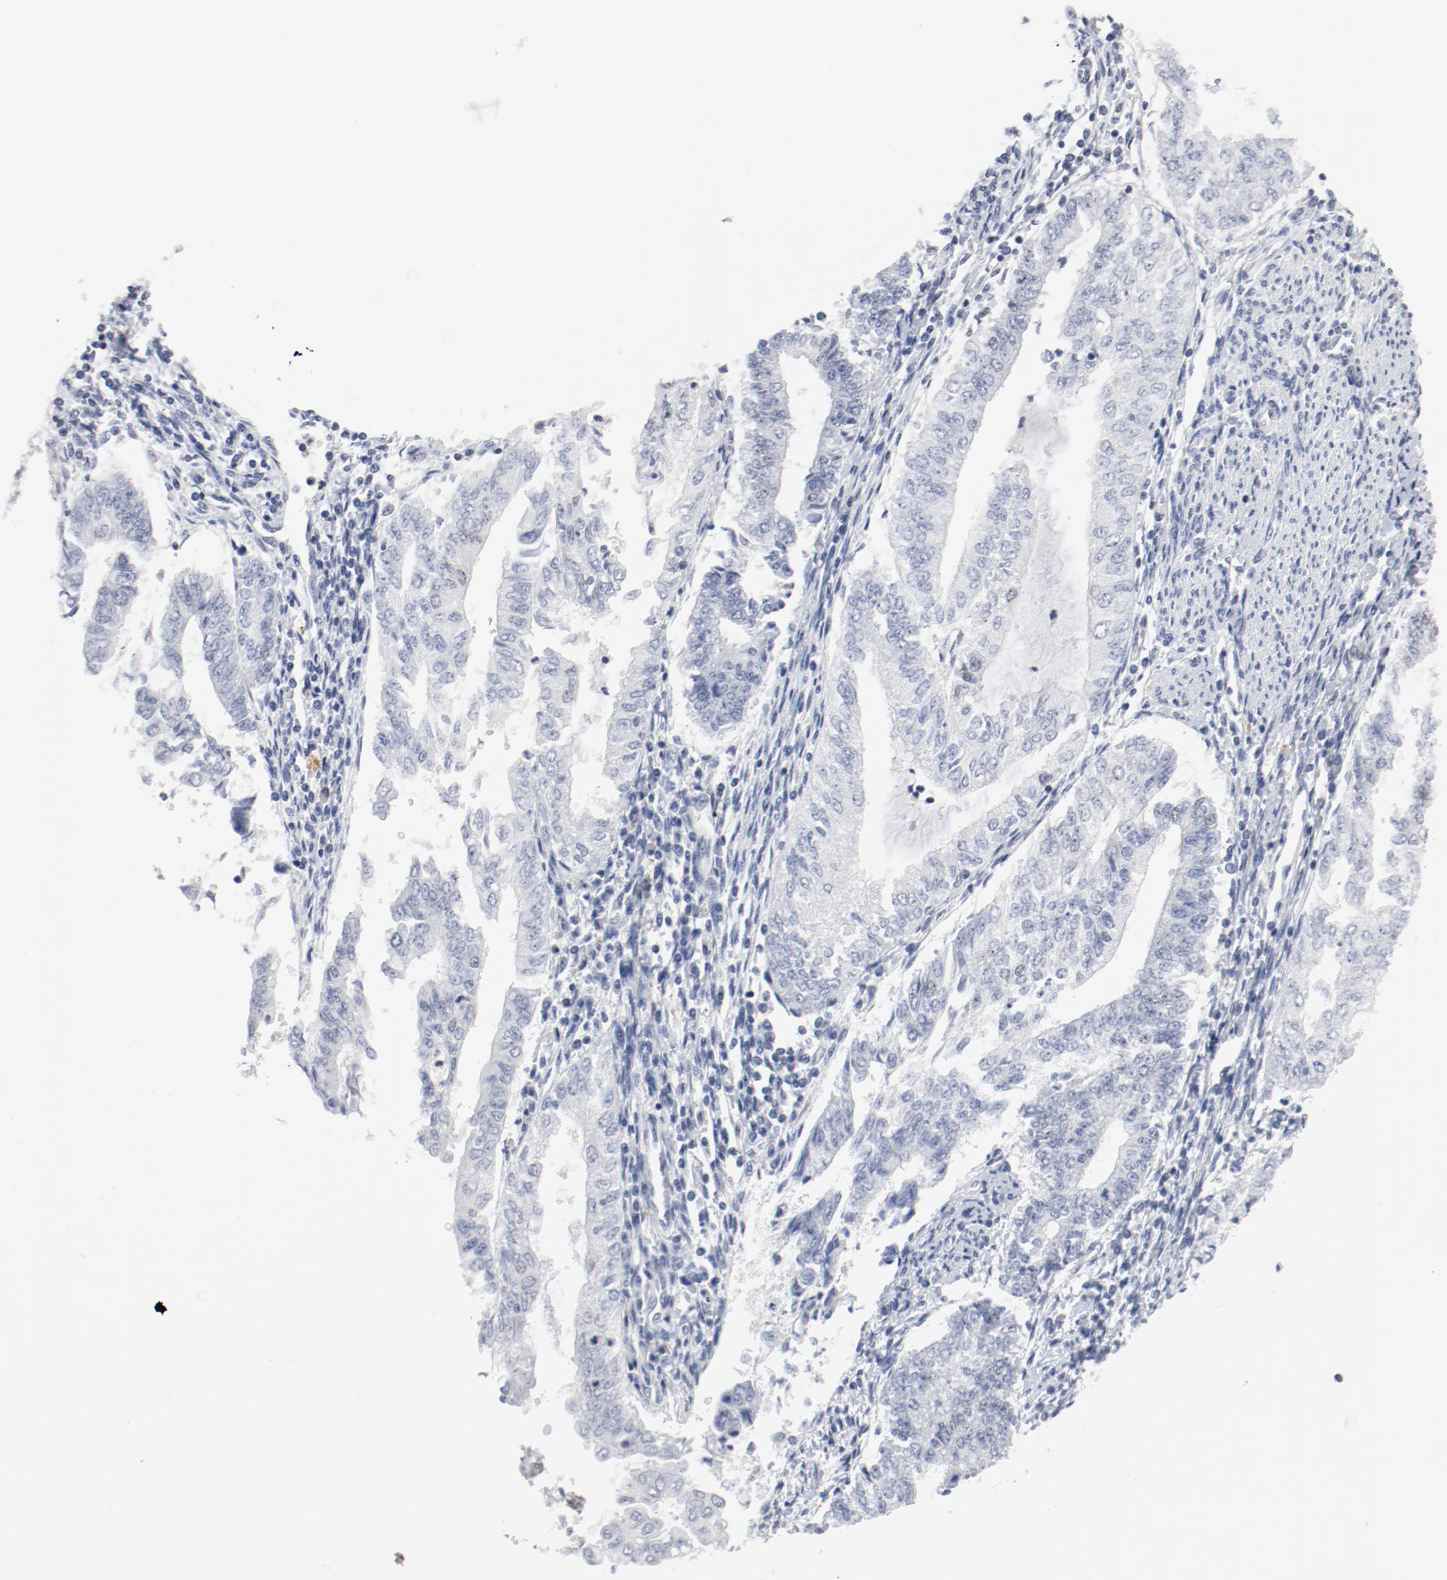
{"staining": {"intensity": "weak", "quantity": ">75%", "location": "nuclear"}, "tissue": "endometrial cancer", "cell_type": "Tumor cells", "image_type": "cancer", "snomed": [{"axis": "morphology", "description": "Adenocarcinoma, NOS"}, {"axis": "topography", "description": "Endometrium"}], "caption": "Approximately >75% of tumor cells in endometrial cancer show weak nuclear protein expression as visualized by brown immunohistochemical staining.", "gene": "ARNT", "patient": {"sex": "female", "age": 66}}